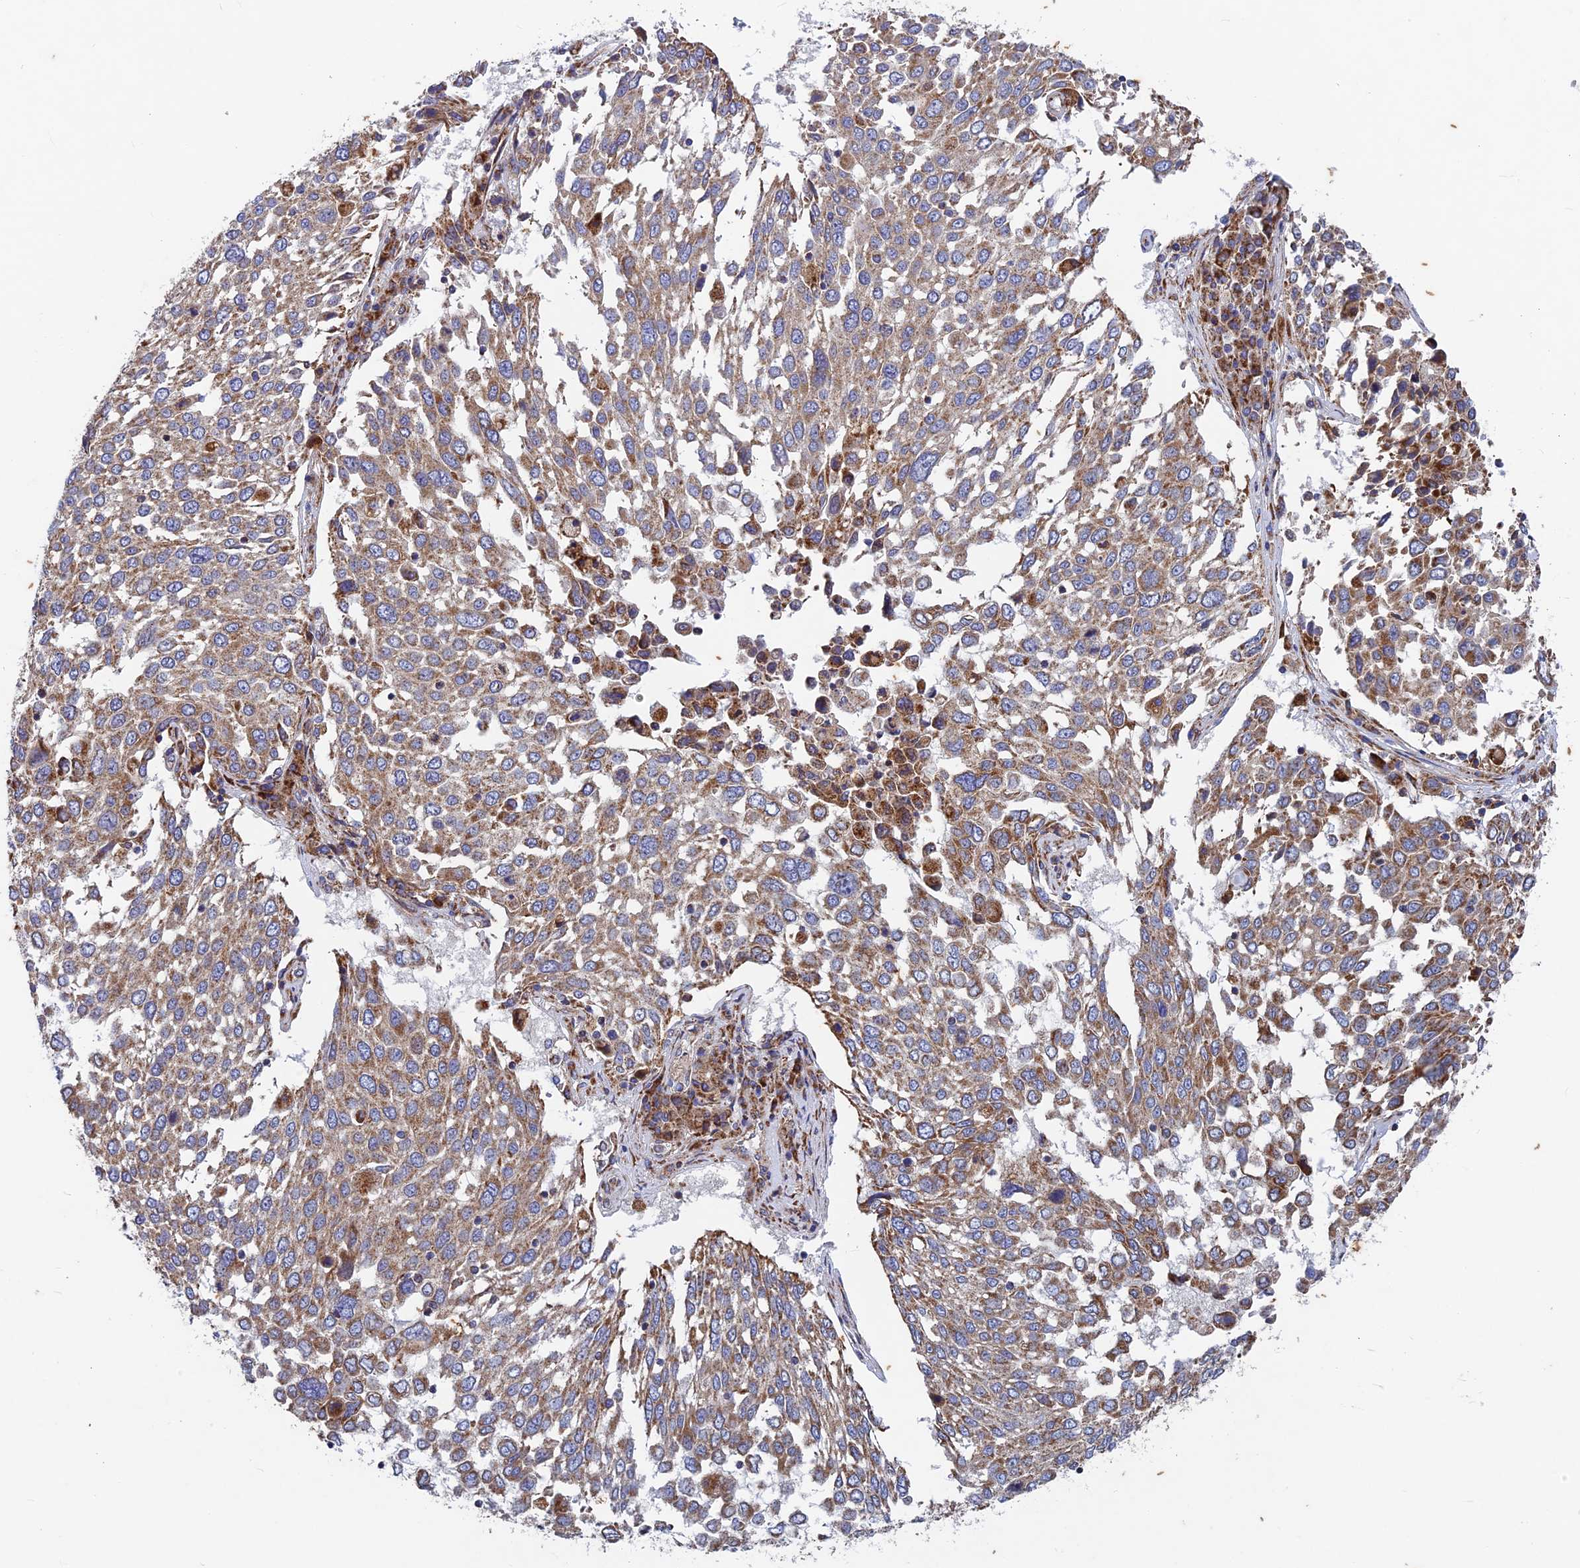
{"staining": {"intensity": "moderate", "quantity": ">75%", "location": "cytoplasmic/membranous"}, "tissue": "lung cancer", "cell_type": "Tumor cells", "image_type": "cancer", "snomed": [{"axis": "morphology", "description": "Squamous cell carcinoma, NOS"}, {"axis": "topography", "description": "Lung"}], "caption": "Lung cancer (squamous cell carcinoma) stained with DAB immunohistochemistry exhibits medium levels of moderate cytoplasmic/membranous staining in approximately >75% of tumor cells.", "gene": "AP4S1", "patient": {"sex": "male", "age": 65}}